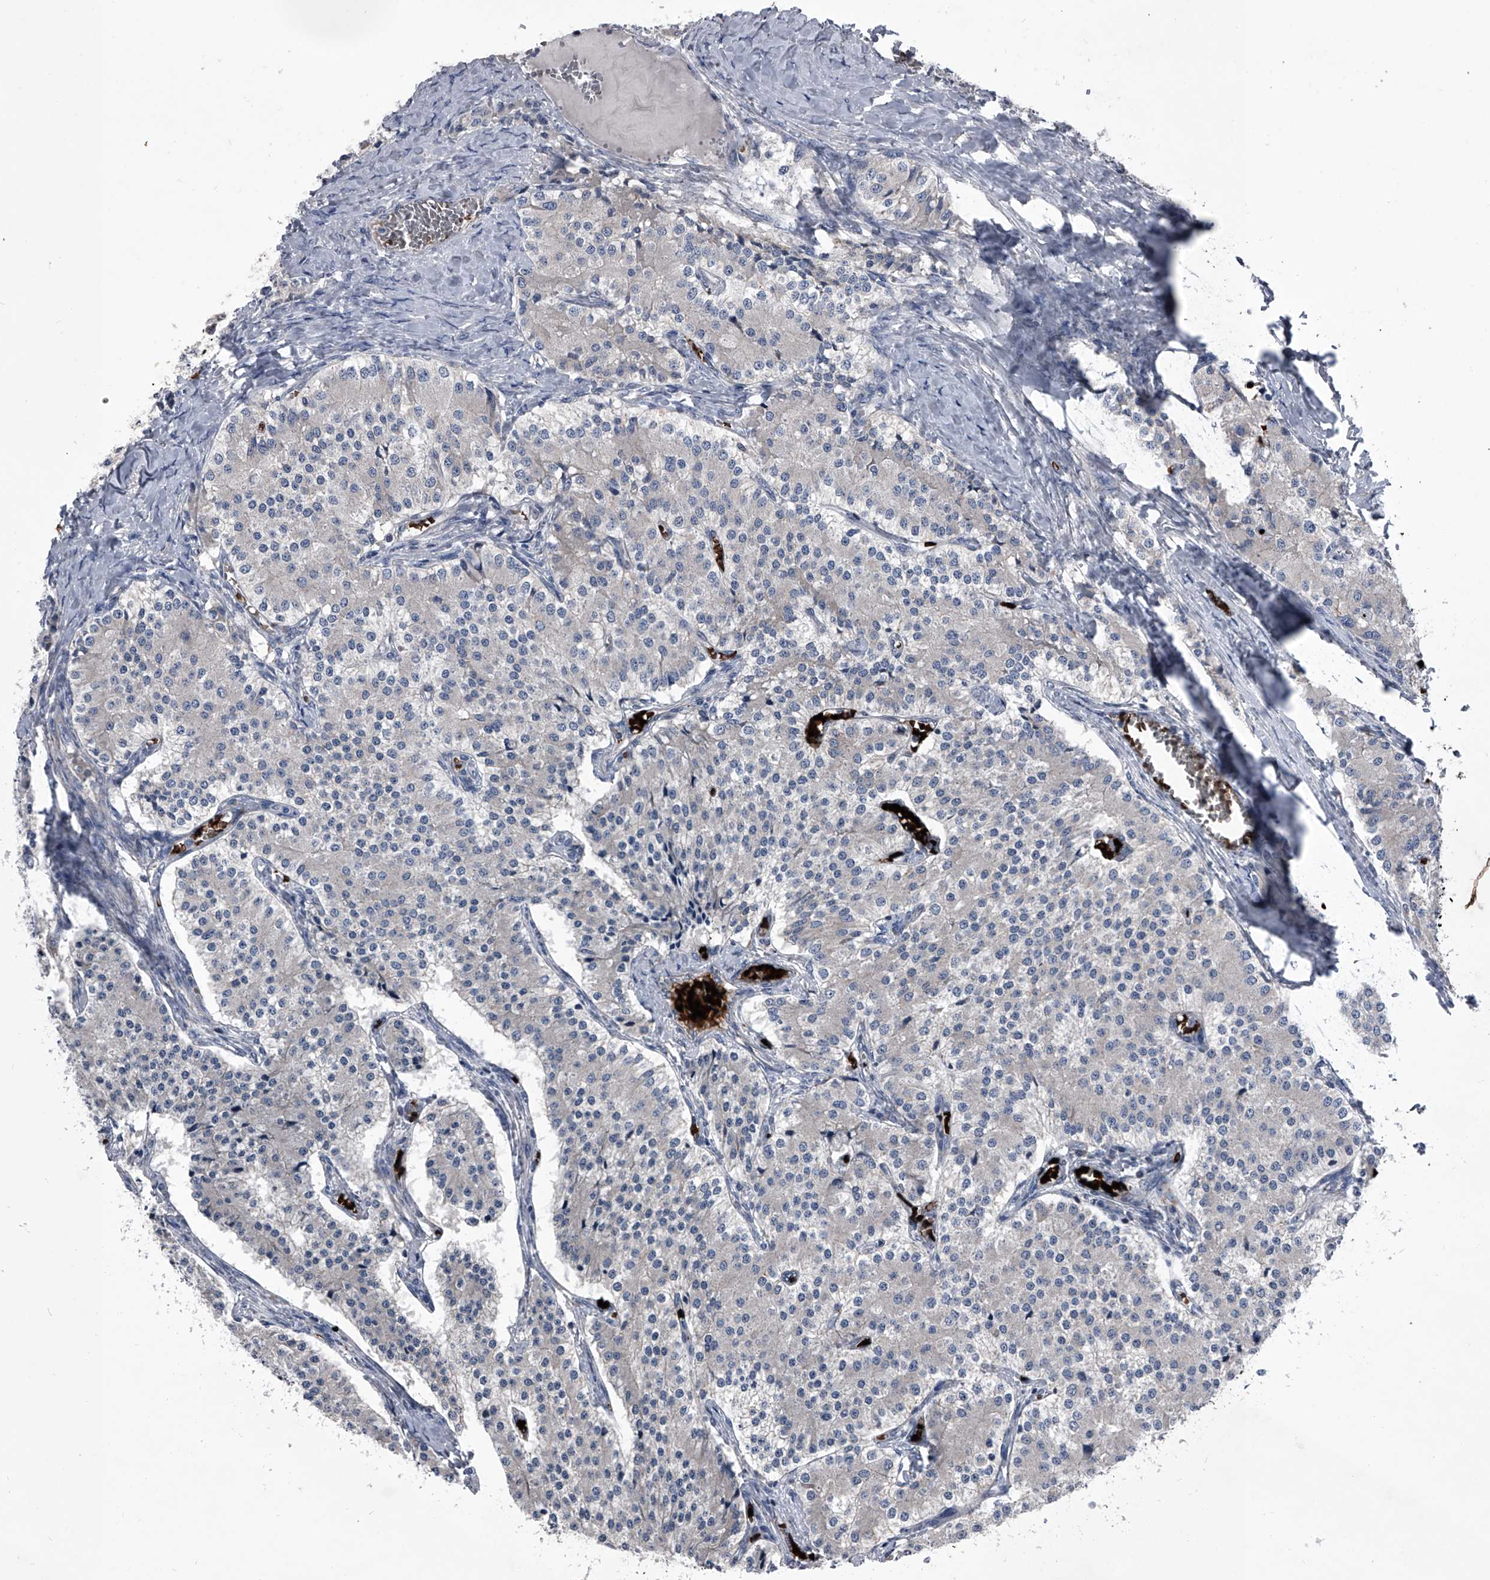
{"staining": {"intensity": "negative", "quantity": "none", "location": "none"}, "tissue": "carcinoid", "cell_type": "Tumor cells", "image_type": "cancer", "snomed": [{"axis": "morphology", "description": "Carcinoid, malignant, NOS"}, {"axis": "topography", "description": "Colon"}], "caption": "High power microscopy image of an immunohistochemistry (IHC) histopathology image of carcinoid, revealing no significant staining in tumor cells.", "gene": "CEP85L", "patient": {"sex": "female", "age": 52}}